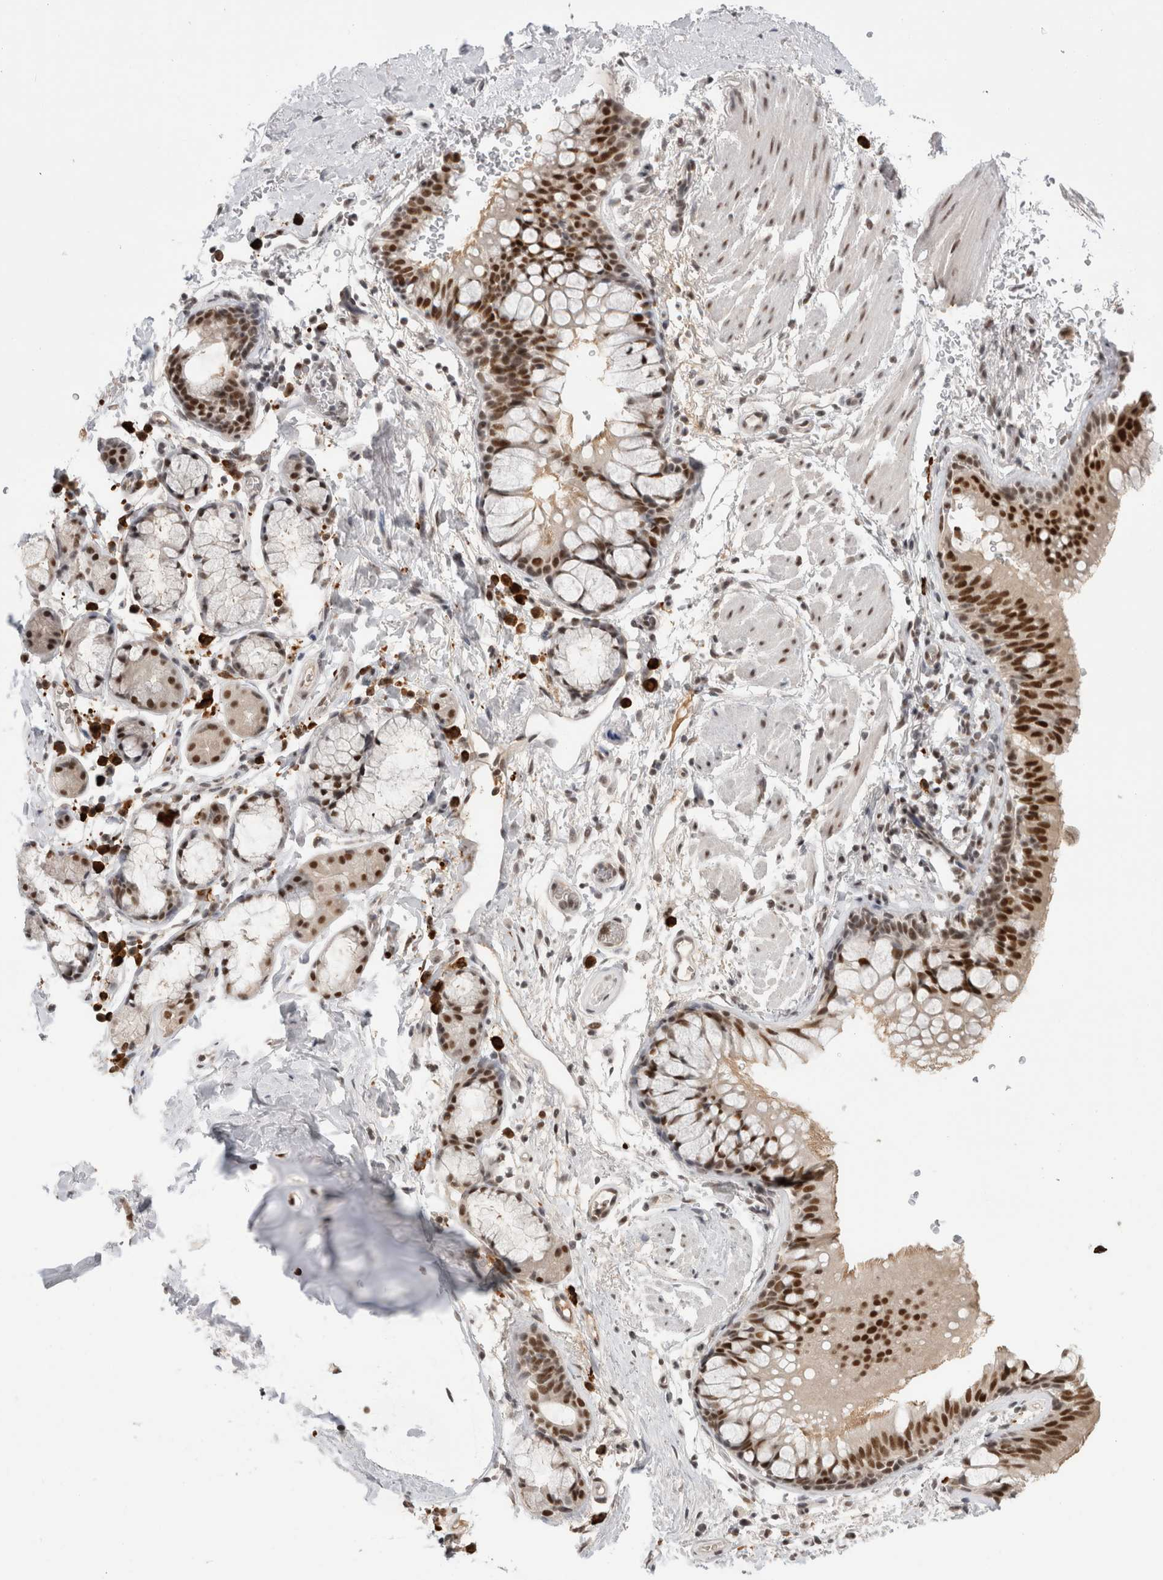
{"staining": {"intensity": "moderate", "quantity": ">75%", "location": "nuclear"}, "tissue": "bronchus", "cell_type": "Respiratory epithelial cells", "image_type": "normal", "snomed": [{"axis": "morphology", "description": "Normal tissue, NOS"}, {"axis": "topography", "description": "Cartilage tissue"}, {"axis": "topography", "description": "Bronchus"}], "caption": "This photomicrograph shows IHC staining of unremarkable human bronchus, with medium moderate nuclear staining in about >75% of respiratory epithelial cells.", "gene": "ZNF24", "patient": {"sex": "female", "age": 53}}